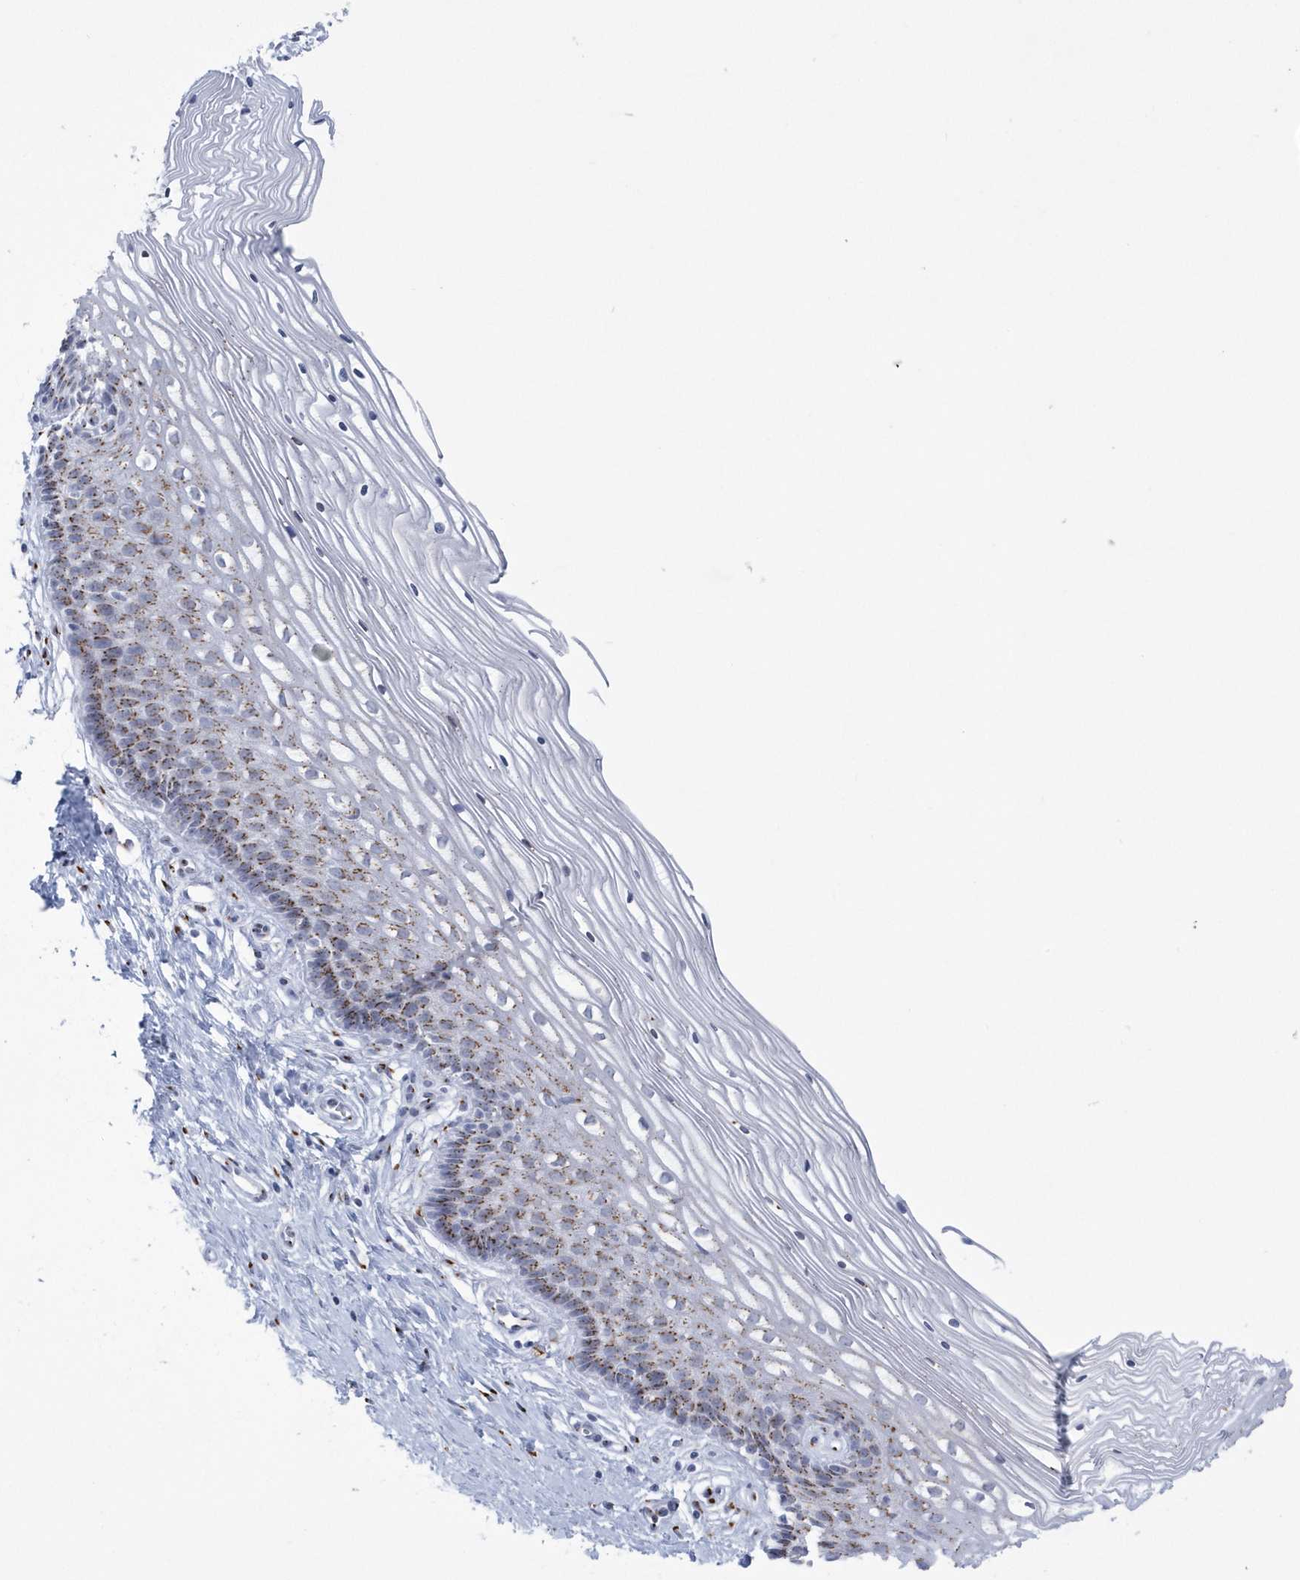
{"staining": {"intensity": "weak", "quantity": ">75%", "location": "cytoplasmic/membranous"}, "tissue": "cervix", "cell_type": "Glandular cells", "image_type": "normal", "snomed": [{"axis": "morphology", "description": "Normal tissue, NOS"}, {"axis": "topography", "description": "Cervix"}], "caption": "Immunohistochemical staining of benign cervix reveals >75% levels of weak cytoplasmic/membranous protein staining in about >75% of glandular cells.", "gene": "SLX9", "patient": {"sex": "female", "age": 33}}